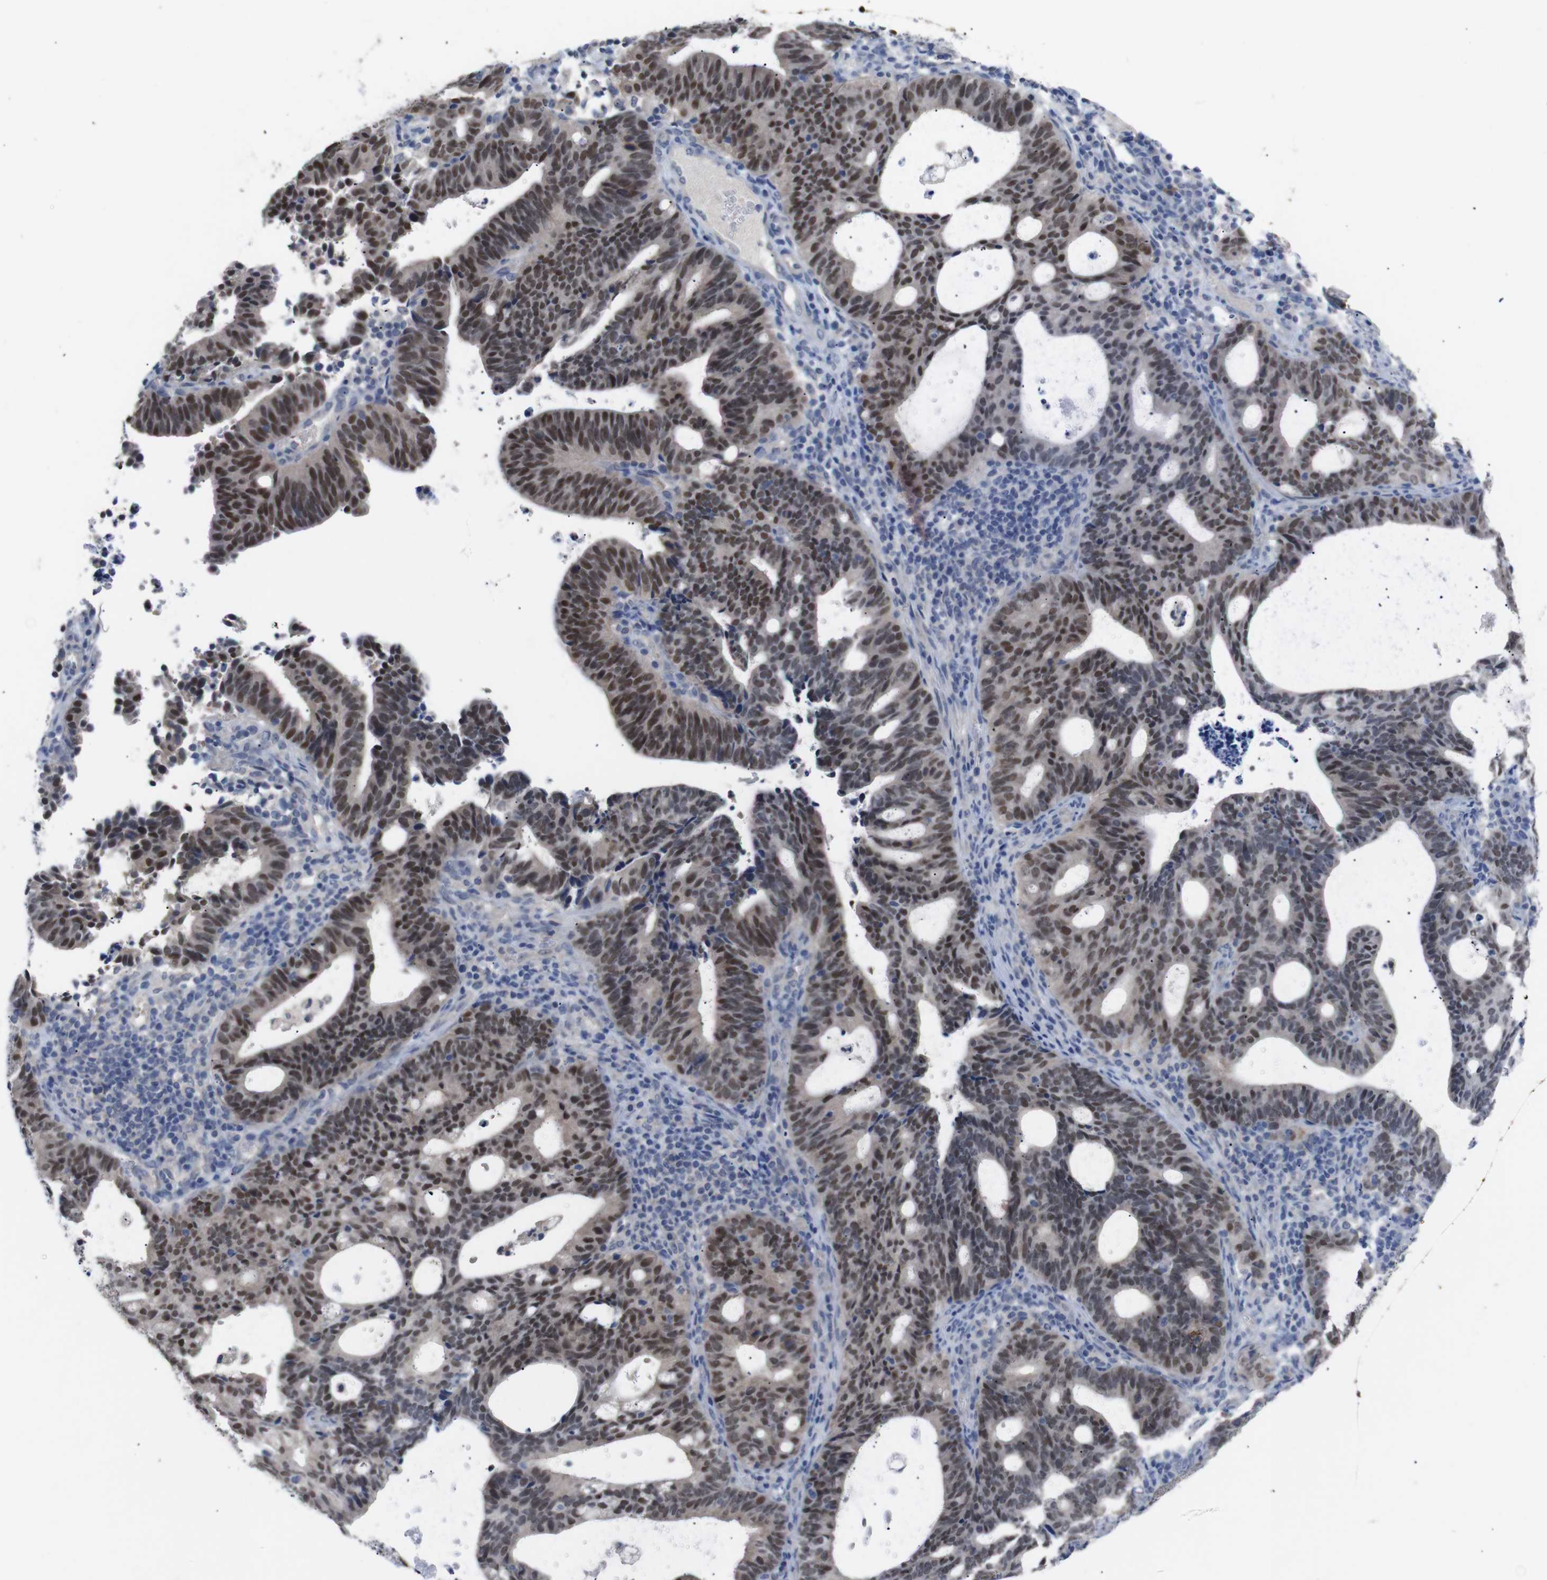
{"staining": {"intensity": "strong", "quantity": ">75%", "location": "nuclear"}, "tissue": "endometrial cancer", "cell_type": "Tumor cells", "image_type": "cancer", "snomed": [{"axis": "morphology", "description": "Adenocarcinoma, NOS"}, {"axis": "topography", "description": "Uterus"}], "caption": "Human endometrial adenocarcinoma stained with a protein marker shows strong staining in tumor cells.", "gene": "HNF1A", "patient": {"sex": "female", "age": 83}}